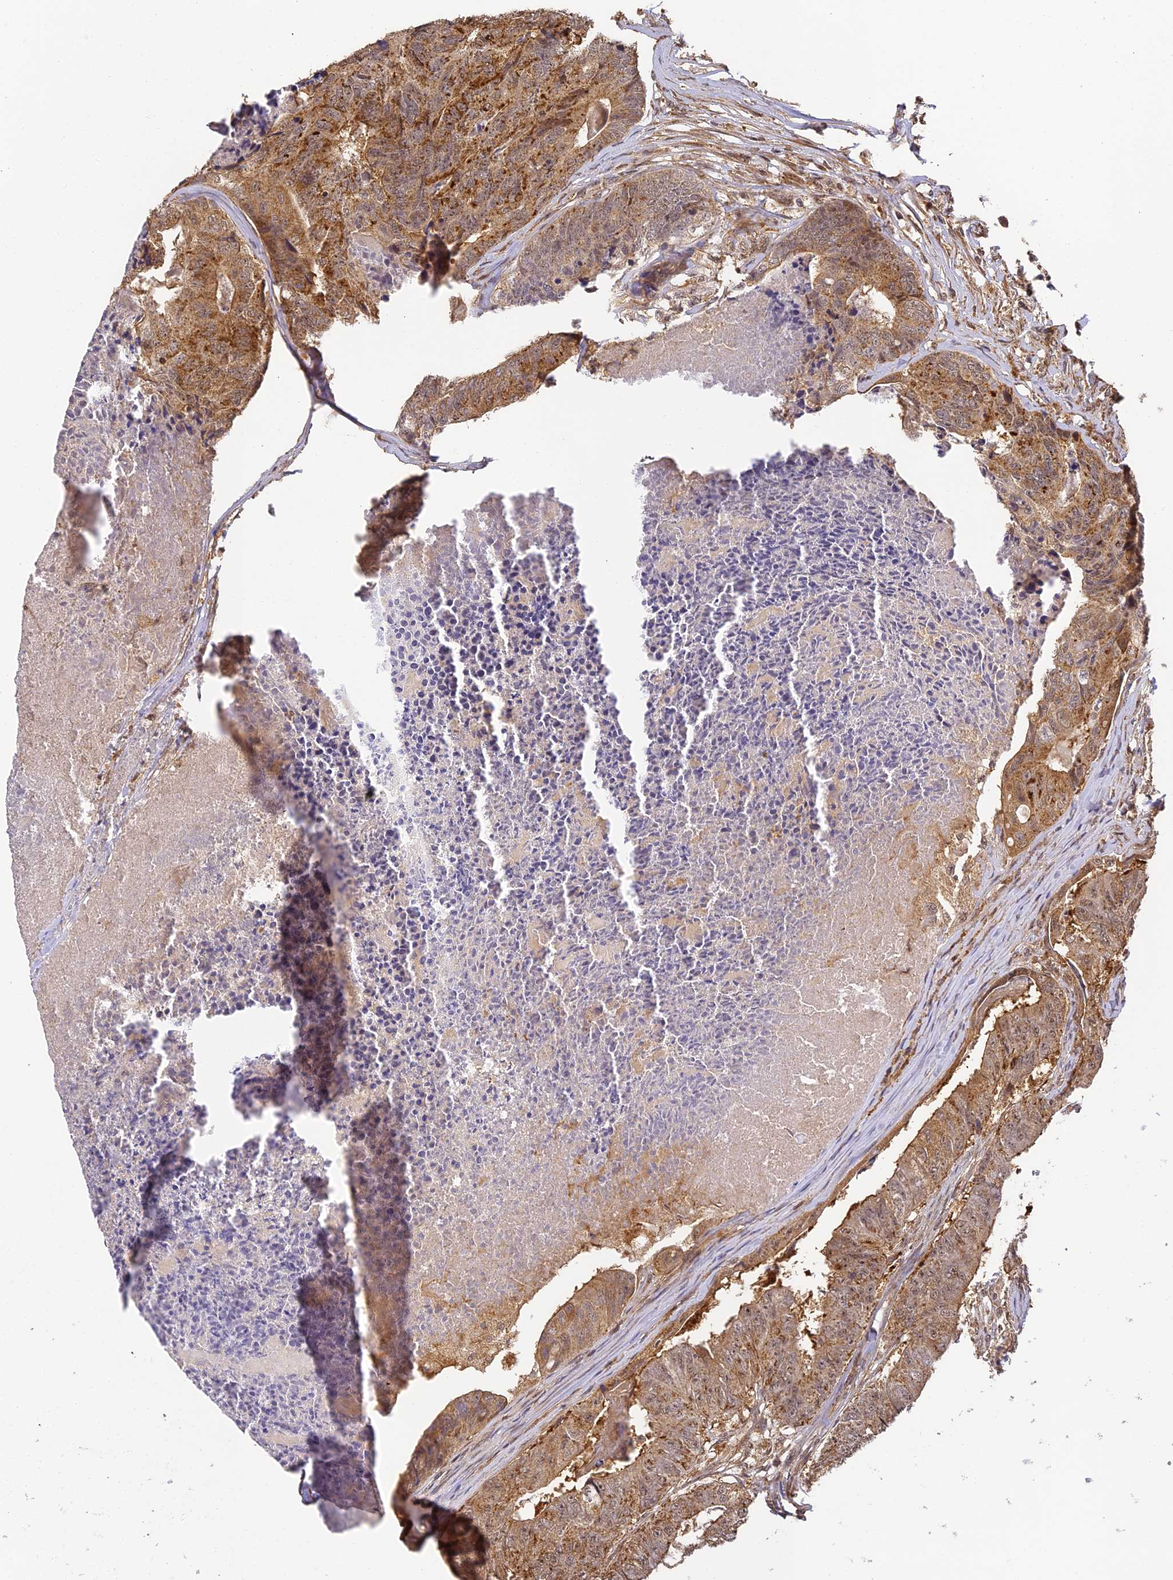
{"staining": {"intensity": "moderate", "quantity": ">75%", "location": "cytoplasmic/membranous"}, "tissue": "colorectal cancer", "cell_type": "Tumor cells", "image_type": "cancer", "snomed": [{"axis": "morphology", "description": "Adenocarcinoma, NOS"}, {"axis": "topography", "description": "Colon"}], "caption": "Protein staining demonstrates moderate cytoplasmic/membranous positivity in about >75% of tumor cells in colorectal adenocarcinoma.", "gene": "ZNF443", "patient": {"sex": "female", "age": 67}}